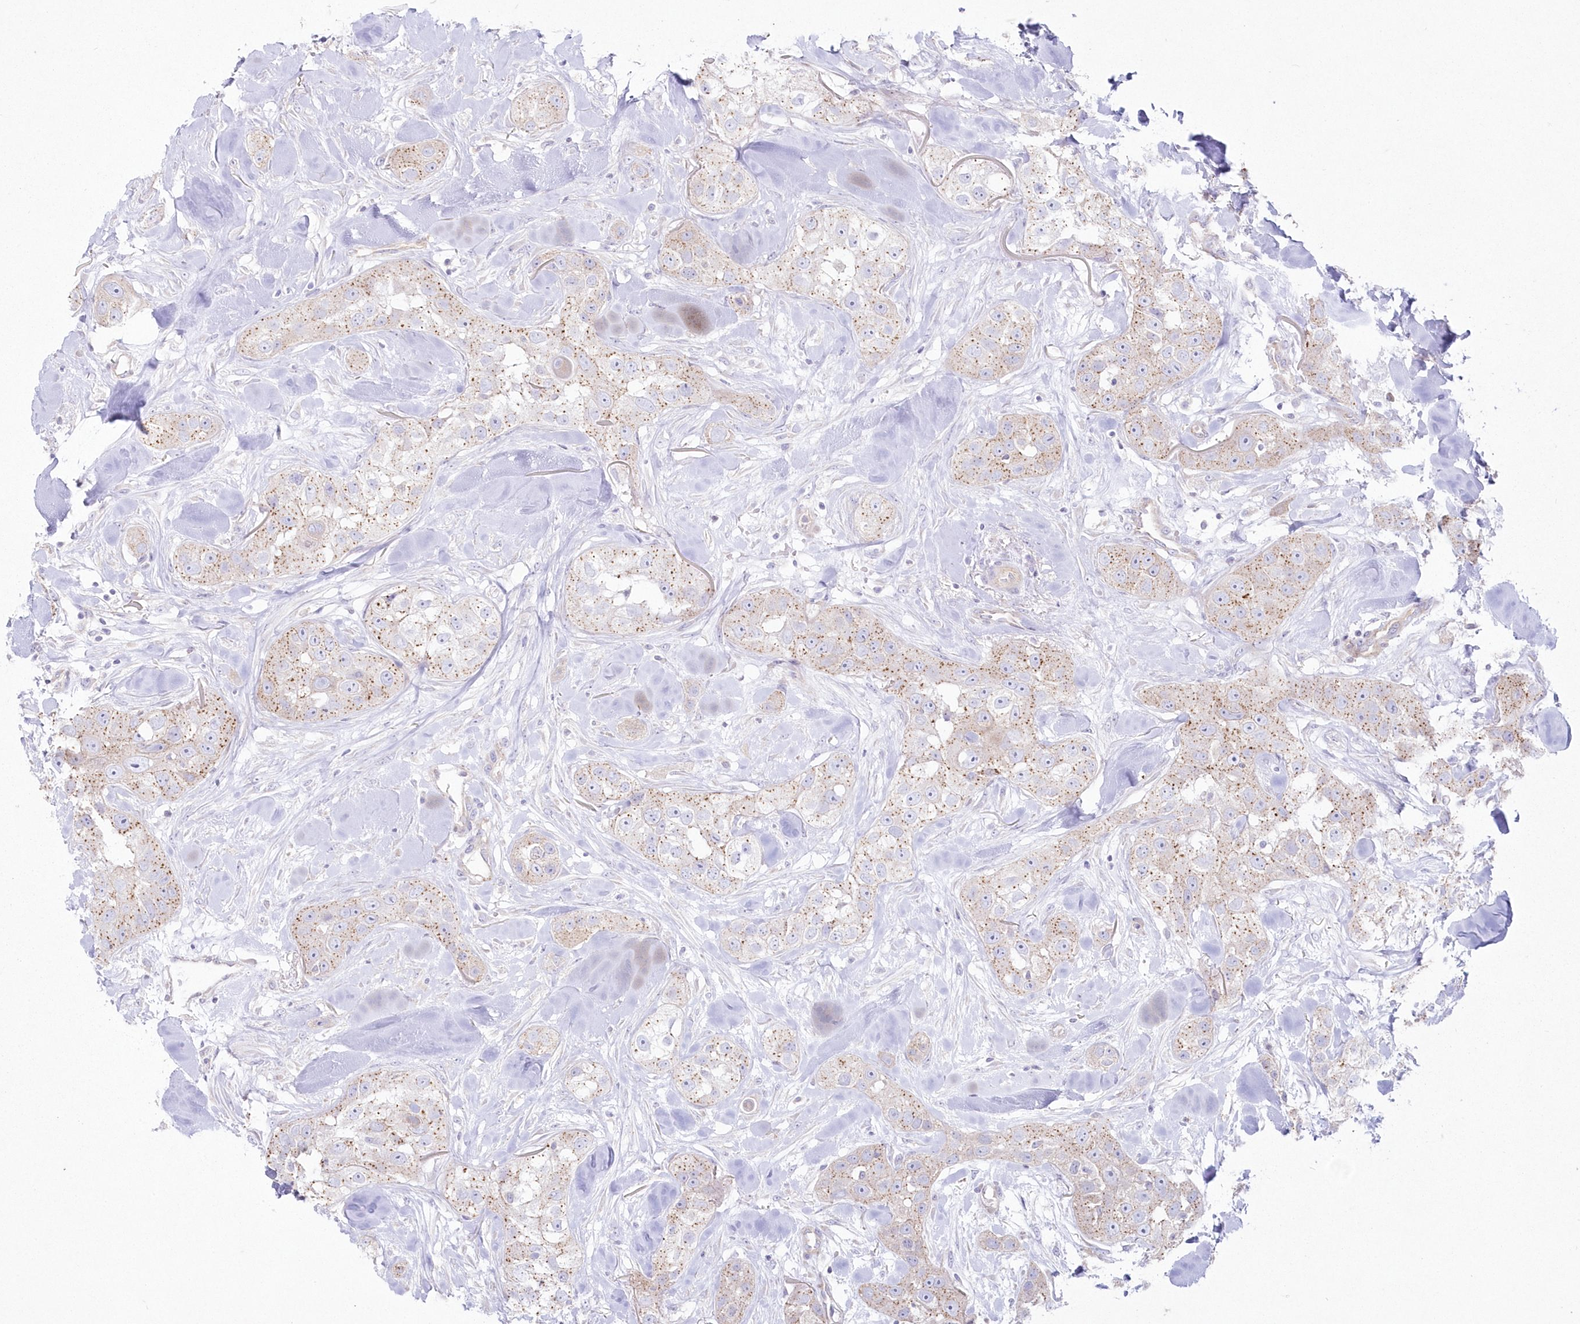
{"staining": {"intensity": "moderate", "quantity": ">75%", "location": "cytoplasmic/membranous"}, "tissue": "head and neck cancer", "cell_type": "Tumor cells", "image_type": "cancer", "snomed": [{"axis": "morphology", "description": "Normal tissue, NOS"}, {"axis": "morphology", "description": "Squamous cell carcinoma, NOS"}, {"axis": "topography", "description": "Skeletal muscle"}, {"axis": "topography", "description": "Head-Neck"}], "caption": "Protein expression analysis of human head and neck squamous cell carcinoma reveals moderate cytoplasmic/membranous expression in about >75% of tumor cells.", "gene": "ZNF843", "patient": {"sex": "male", "age": 51}}